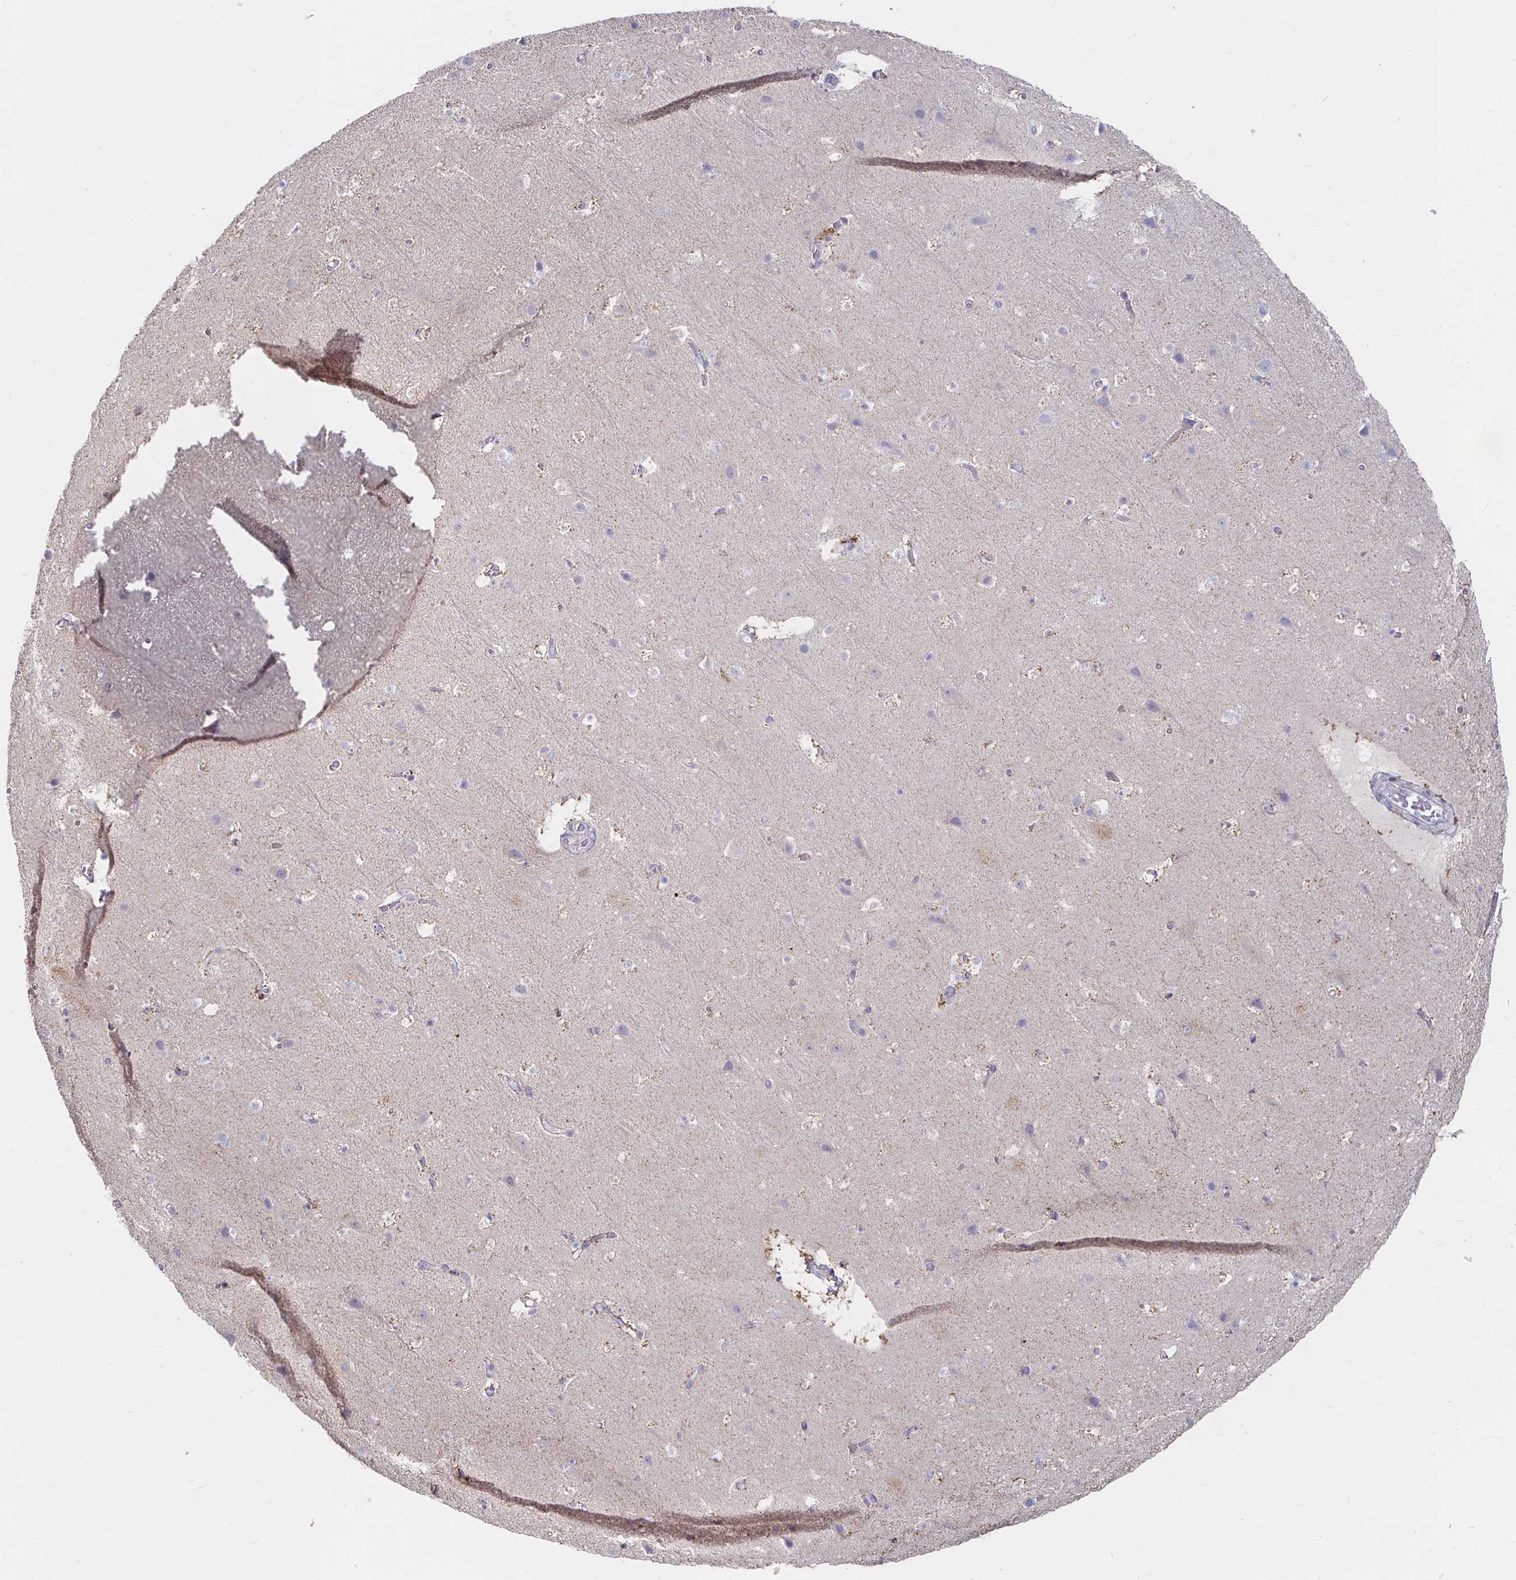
{"staining": {"intensity": "negative", "quantity": "none", "location": "none"}, "tissue": "cerebral cortex", "cell_type": "Endothelial cells", "image_type": "normal", "snomed": [{"axis": "morphology", "description": "Normal tissue, NOS"}, {"axis": "topography", "description": "Cerebral cortex"}], "caption": "Immunohistochemistry histopathology image of benign cerebral cortex: cerebral cortex stained with DAB (3,3'-diaminobenzidine) shows no significant protein staining in endothelial cells.", "gene": "RNF144B", "patient": {"sex": "female", "age": 42}}